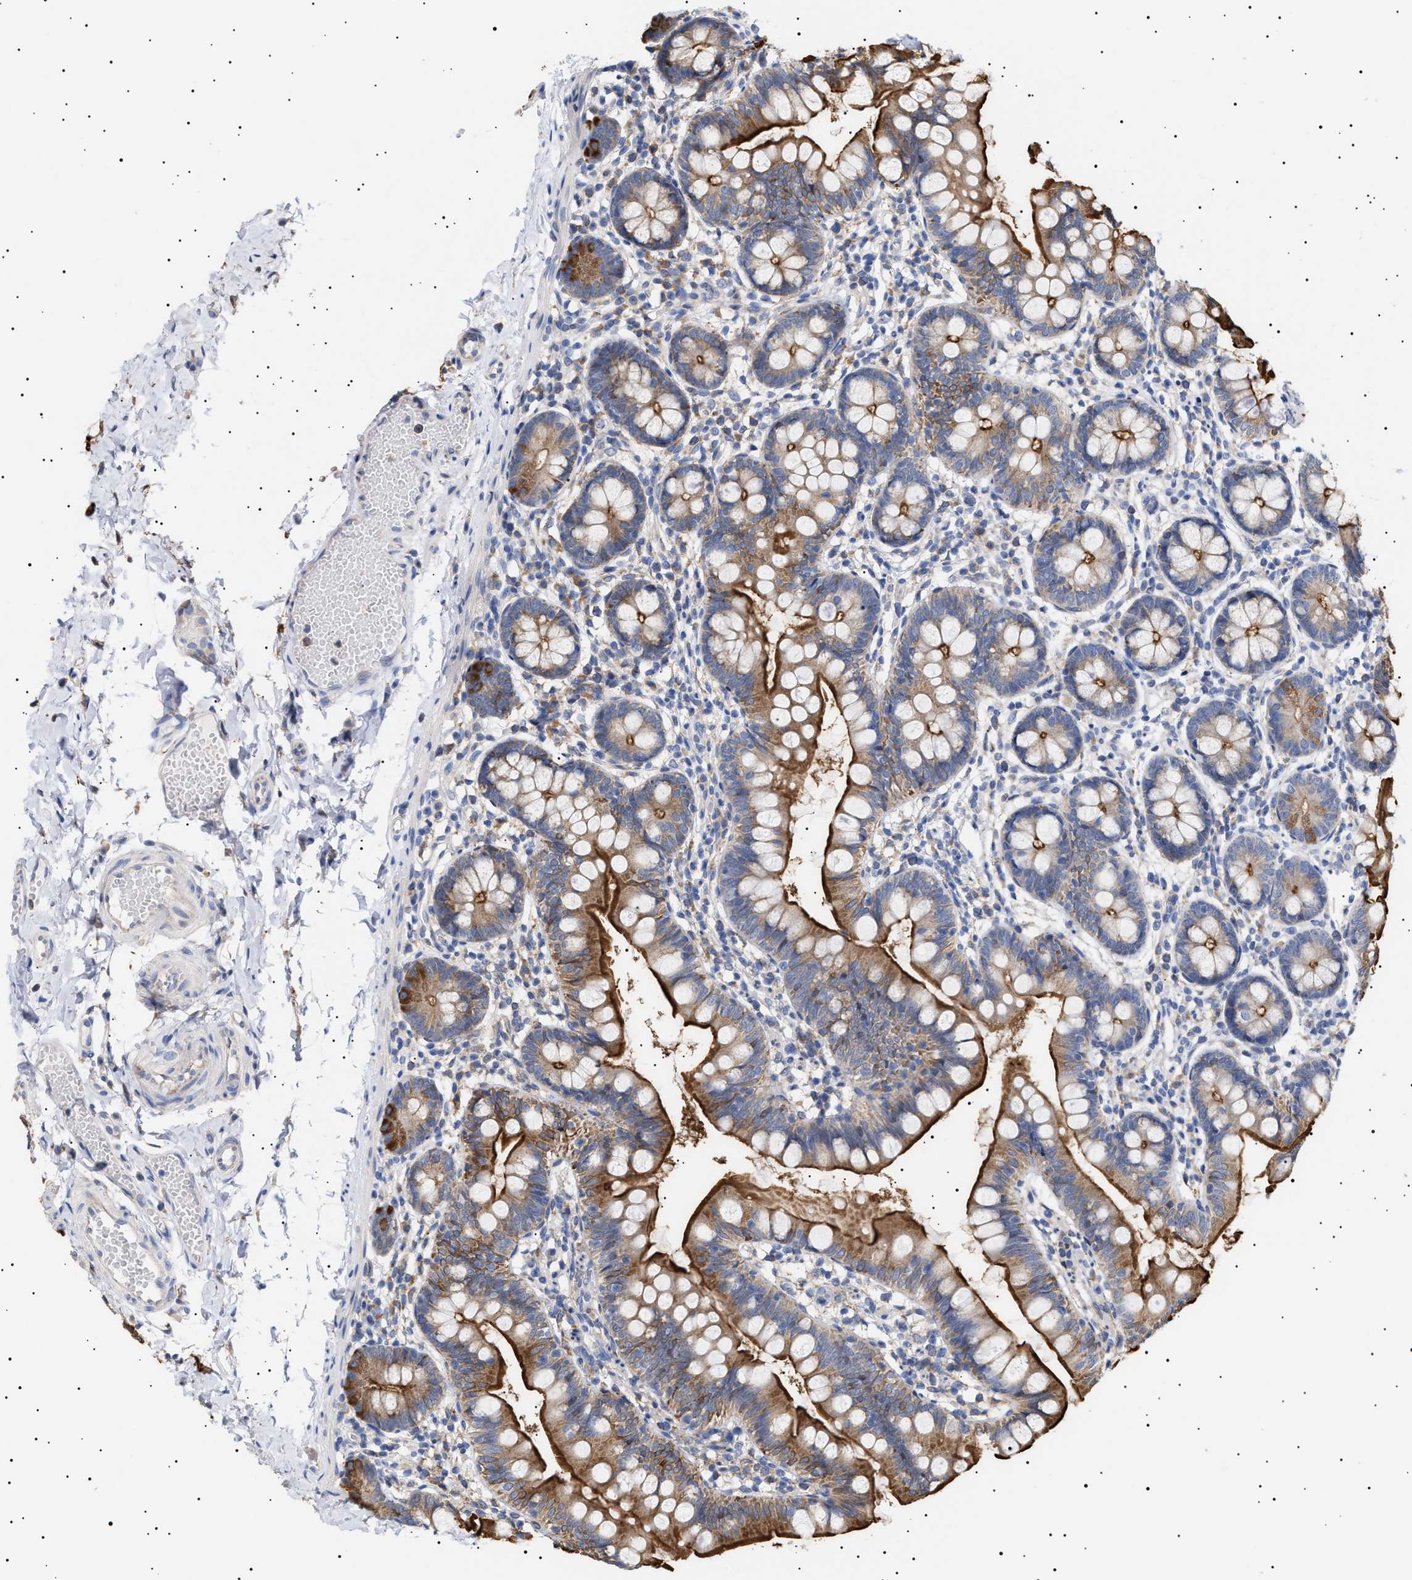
{"staining": {"intensity": "strong", "quantity": ">75%", "location": "cytoplasmic/membranous"}, "tissue": "small intestine", "cell_type": "Glandular cells", "image_type": "normal", "snomed": [{"axis": "morphology", "description": "Normal tissue, NOS"}, {"axis": "topography", "description": "Small intestine"}], "caption": "This is a micrograph of IHC staining of unremarkable small intestine, which shows strong positivity in the cytoplasmic/membranous of glandular cells.", "gene": "ERCC6L2", "patient": {"sex": "male", "age": 7}}